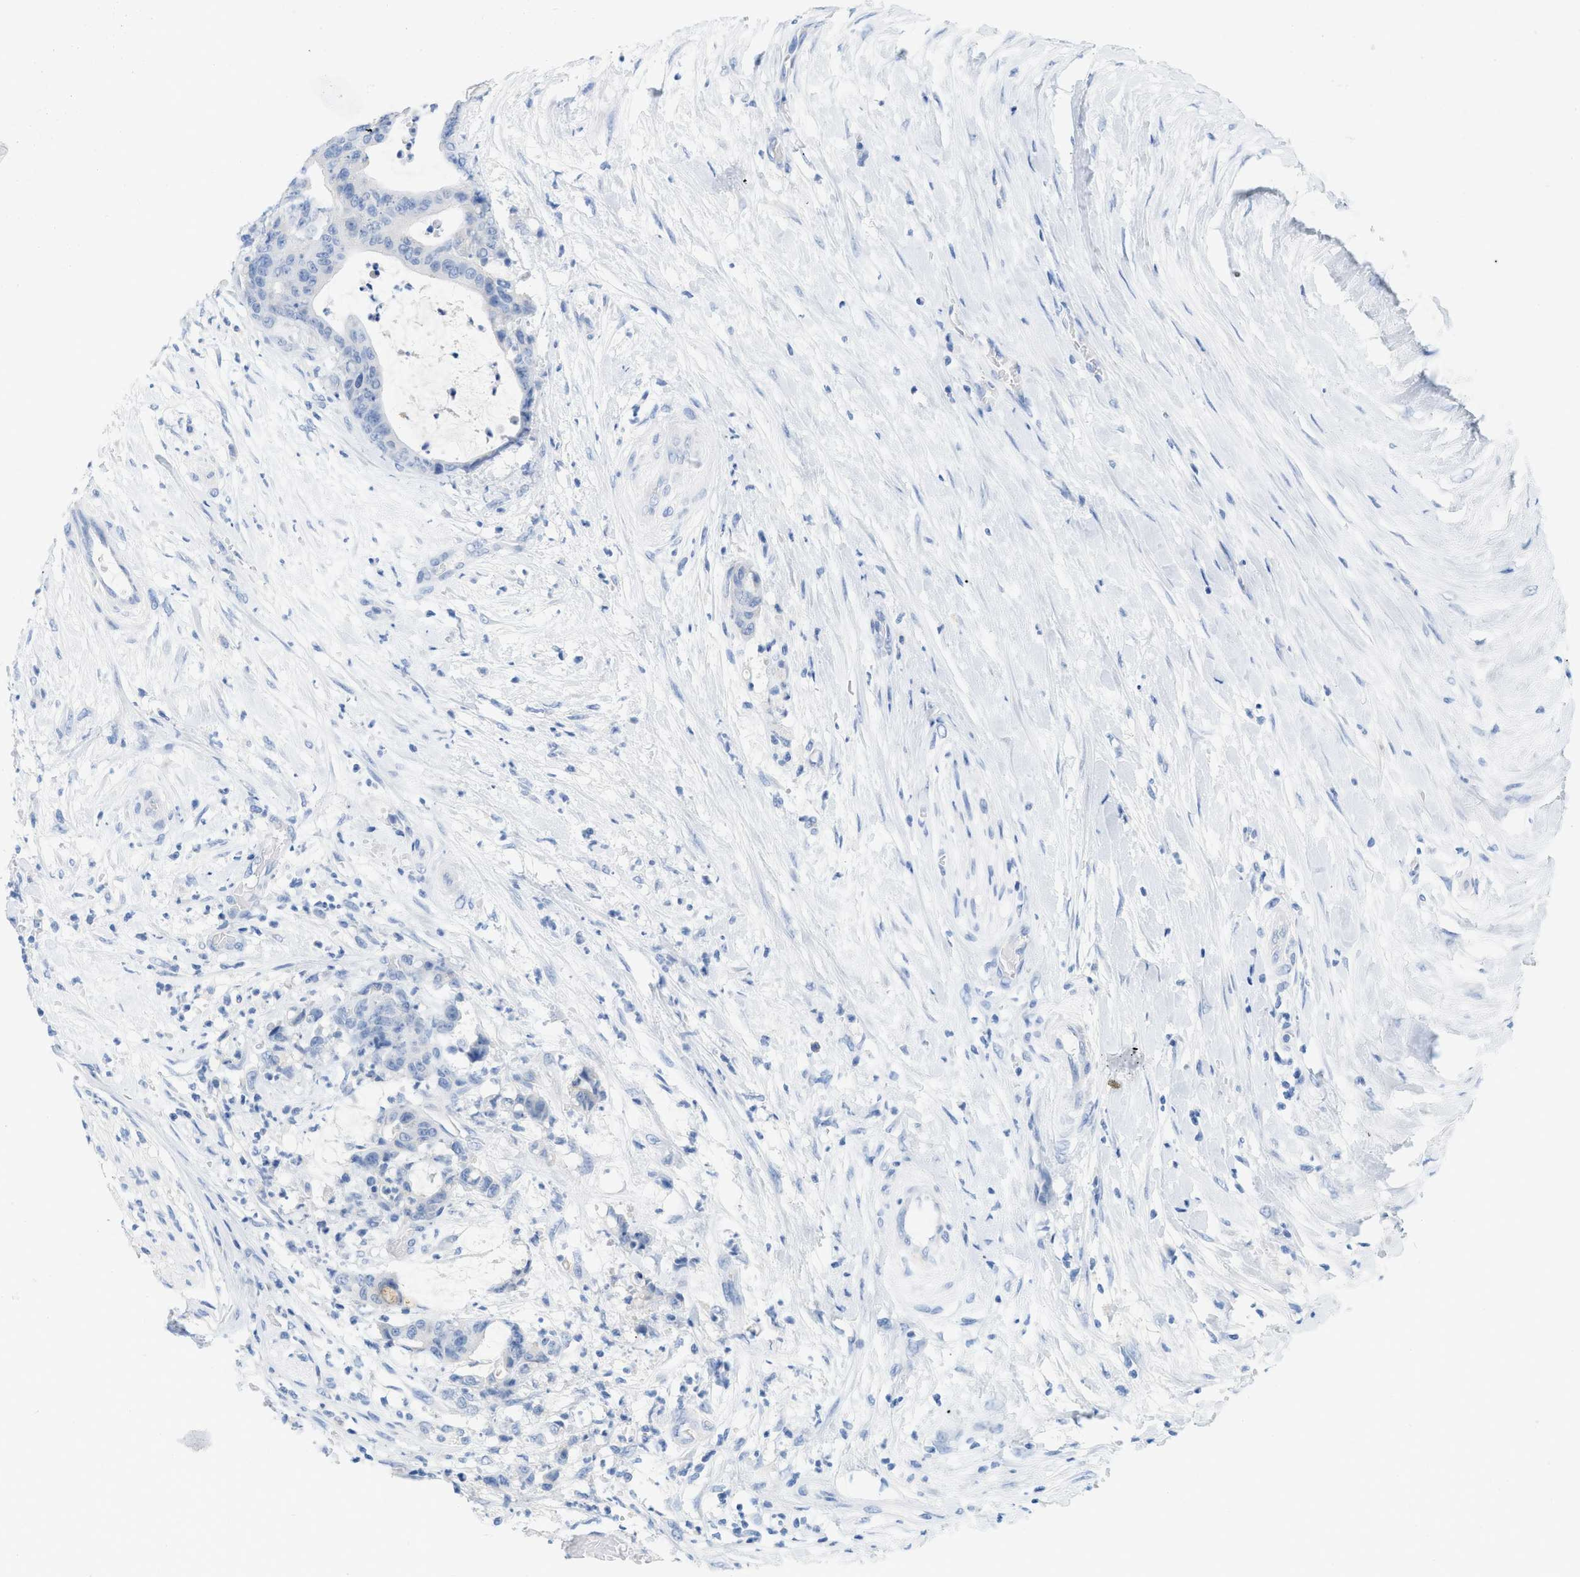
{"staining": {"intensity": "negative", "quantity": "none", "location": "none"}, "tissue": "liver cancer", "cell_type": "Tumor cells", "image_type": "cancer", "snomed": [{"axis": "morphology", "description": "Normal tissue, NOS"}, {"axis": "morphology", "description": "Cholangiocarcinoma"}, {"axis": "topography", "description": "Liver"}, {"axis": "topography", "description": "Peripheral nerve tissue"}], "caption": "Immunohistochemical staining of human liver cholangiocarcinoma shows no significant positivity in tumor cells.", "gene": "PAPPA", "patient": {"sex": "female", "age": 73}}